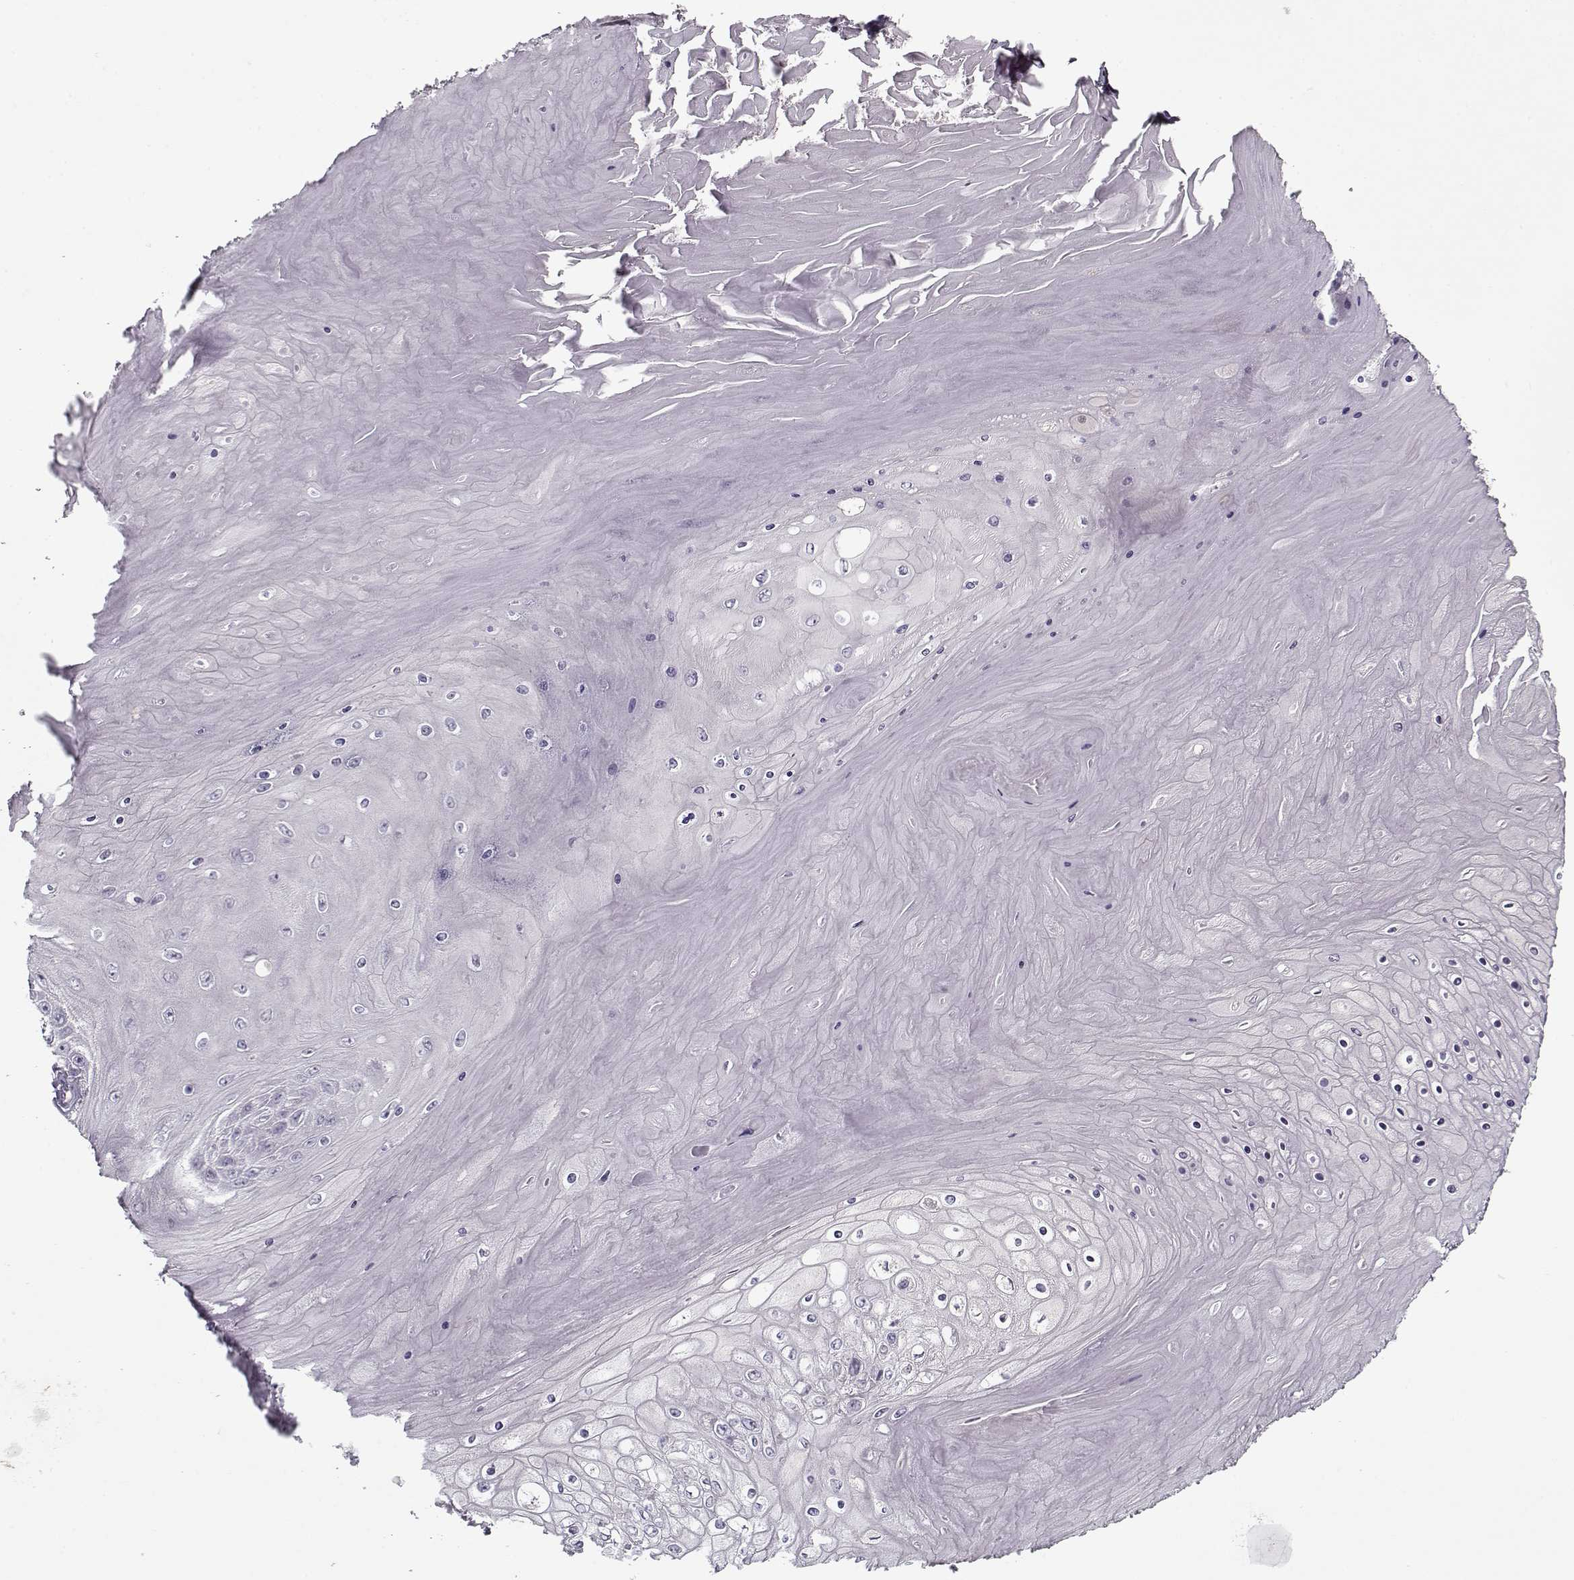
{"staining": {"intensity": "negative", "quantity": "none", "location": "none"}, "tissue": "skin cancer", "cell_type": "Tumor cells", "image_type": "cancer", "snomed": [{"axis": "morphology", "description": "Squamous cell carcinoma, NOS"}, {"axis": "topography", "description": "Skin"}], "caption": "Histopathology image shows no protein staining in tumor cells of skin cancer (squamous cell carcinoma) tissue.", "gene": "UNC13D", "patient": {"sex": "male", "age": 62}}